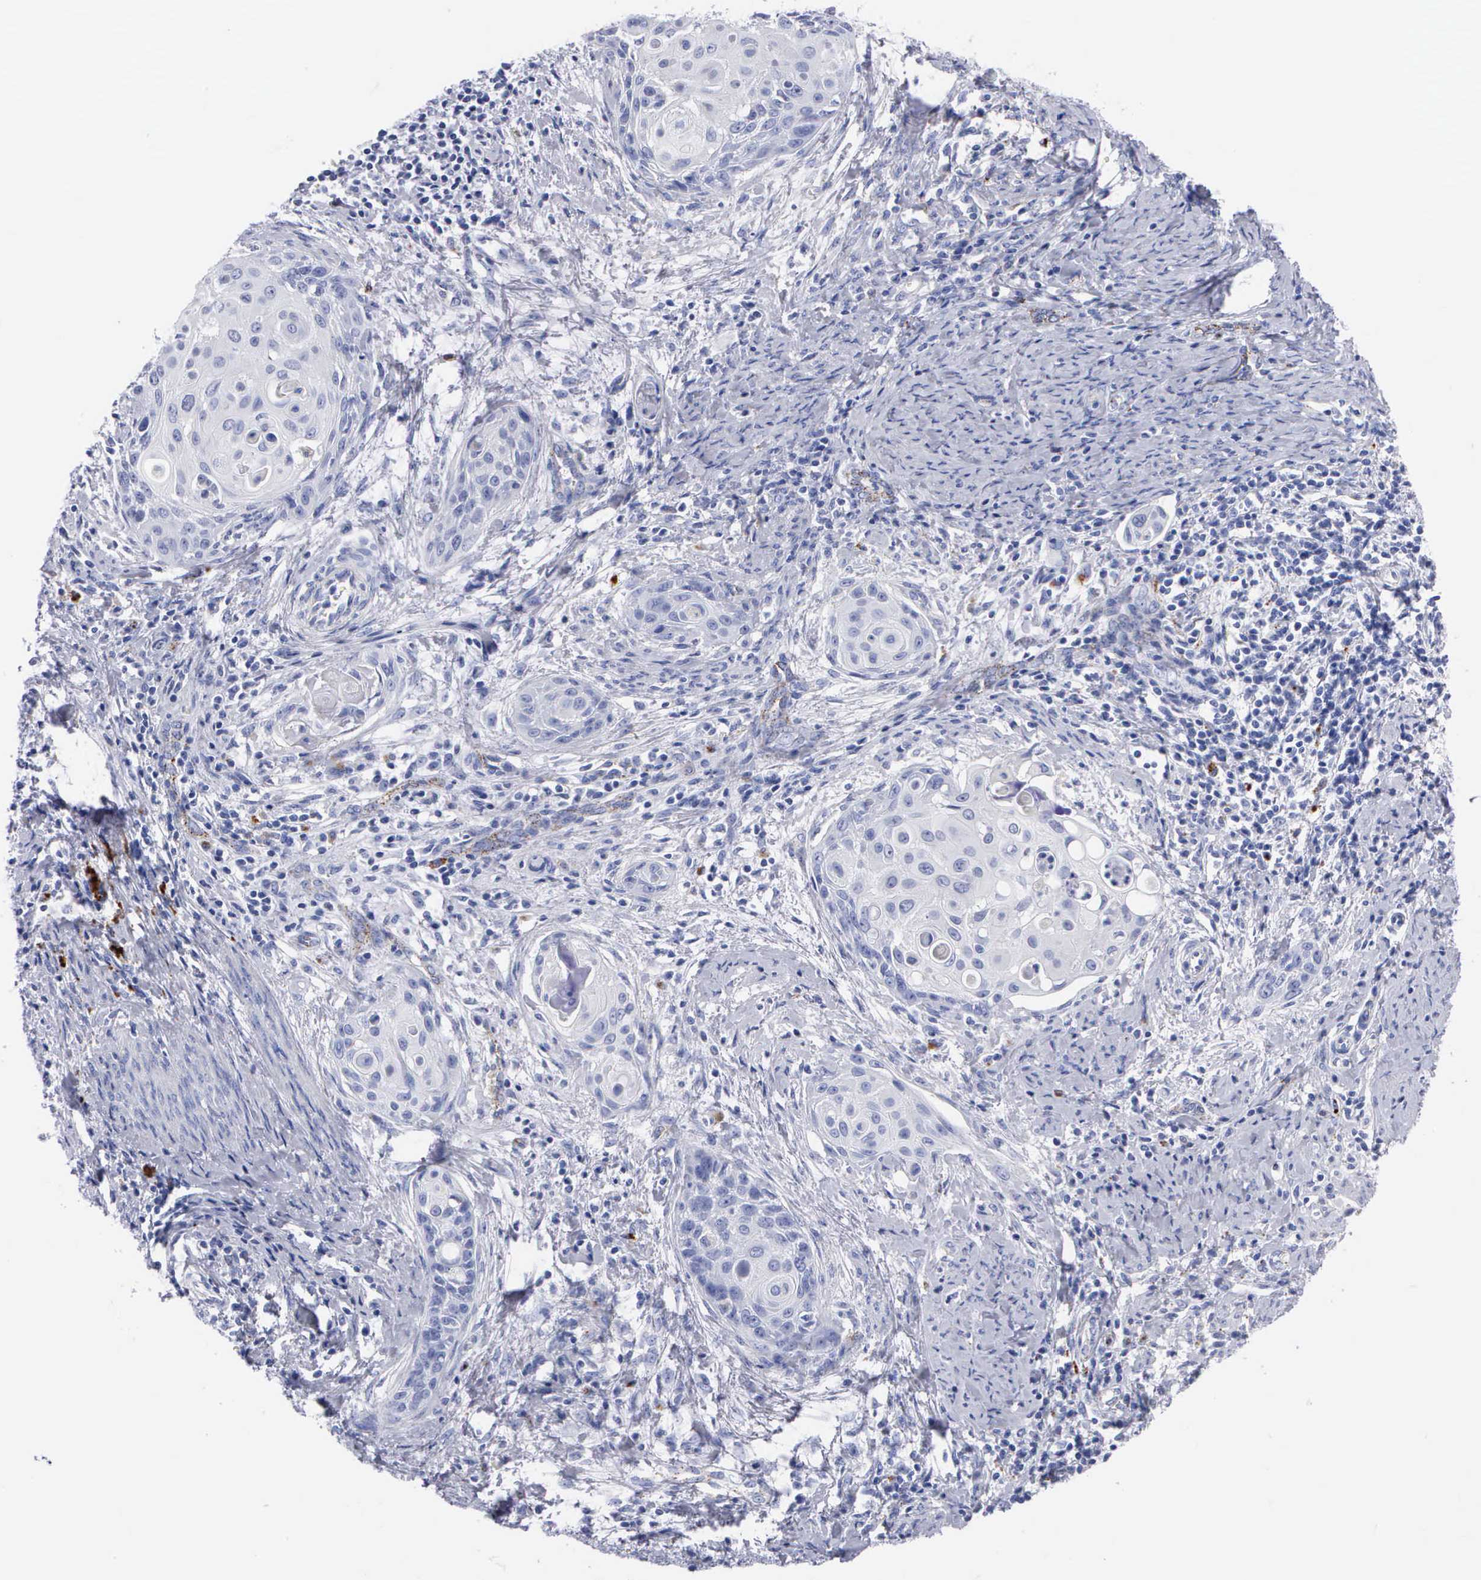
{"staining": {"intensity": "negative", "quantity": "none", "location": "none"}, "tissue": "cervical cancer", "cell_type": "Tumor cells", "image_type": "cancer", "snomed": [{"axis": "morphology", "description": "Squamous cell carcinoma, NOS"}, {"axis": "topography", "description": "Cervix"}], "caption": "Human cervical cancer stained for a protein using immunohistochemistry (IHC) reveals no staining in tumor cells.", "gene": "CTSL", "patient": {"sex": "female", "age": 33}}